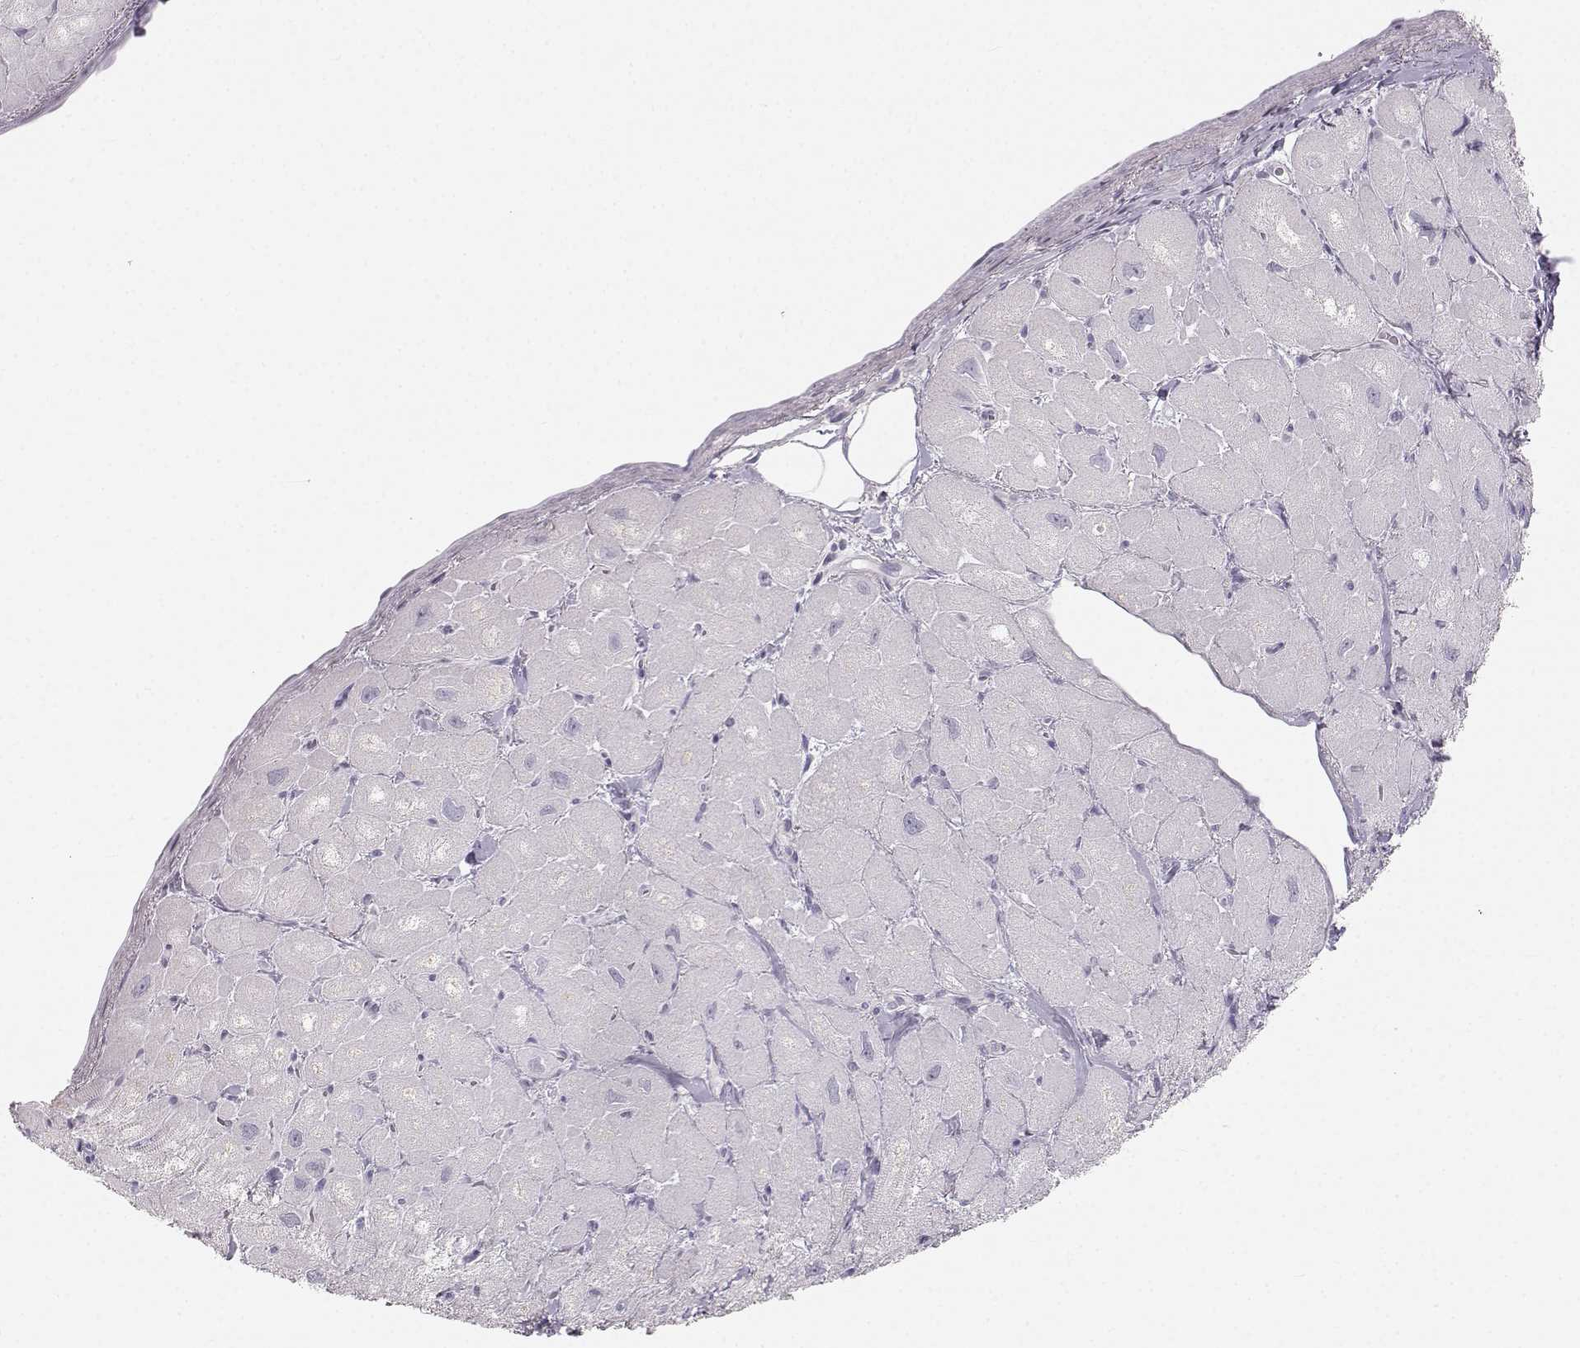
{"staining": {"intensity": "negative", "quantity": "none", "location": "none"}, "tissue": "heart muscle", "cell_type": "Cardiomyocytes", "image_type": "normal", "snomed": [{"axis": "morphology", "description": "Normal tissue, NOS"}, {"axis": "topography", "description": "Heart"}], "caption": "IHC image of benign heart muscle: human heart muscle stained with DAB (3,3'-diaminobenzidine) exhibits no significant protein expression in cardiomyocytes.", "gene": "OIP5", "patient": {"sex": "male", "age": 60}}